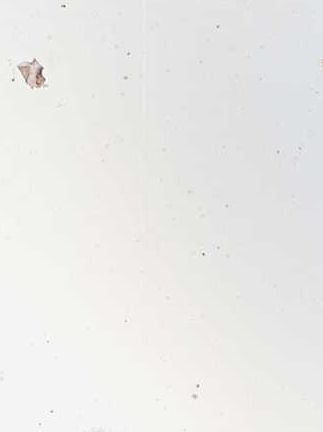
{"staining": {"intensity": "strong", "quantity": ">75%", "location": "nuclear"}, "tissue": "ovarian cancer", "cell_type": "Tumor cells", "image_type": "cancer", "snomed": [{"axis": "morphology", "description": "Cystadenocarcinoma, serous, NOS"}, {"axis": "topography", "description": "Ovary"}], "caption": "This is an image of IHC staining of serous cystadenocarcinoma (ovarian), which shows strong expression in the nuclear of tumor cells.", "gene": "BRD9", "patient": {"sex": "female", "age": 54}}